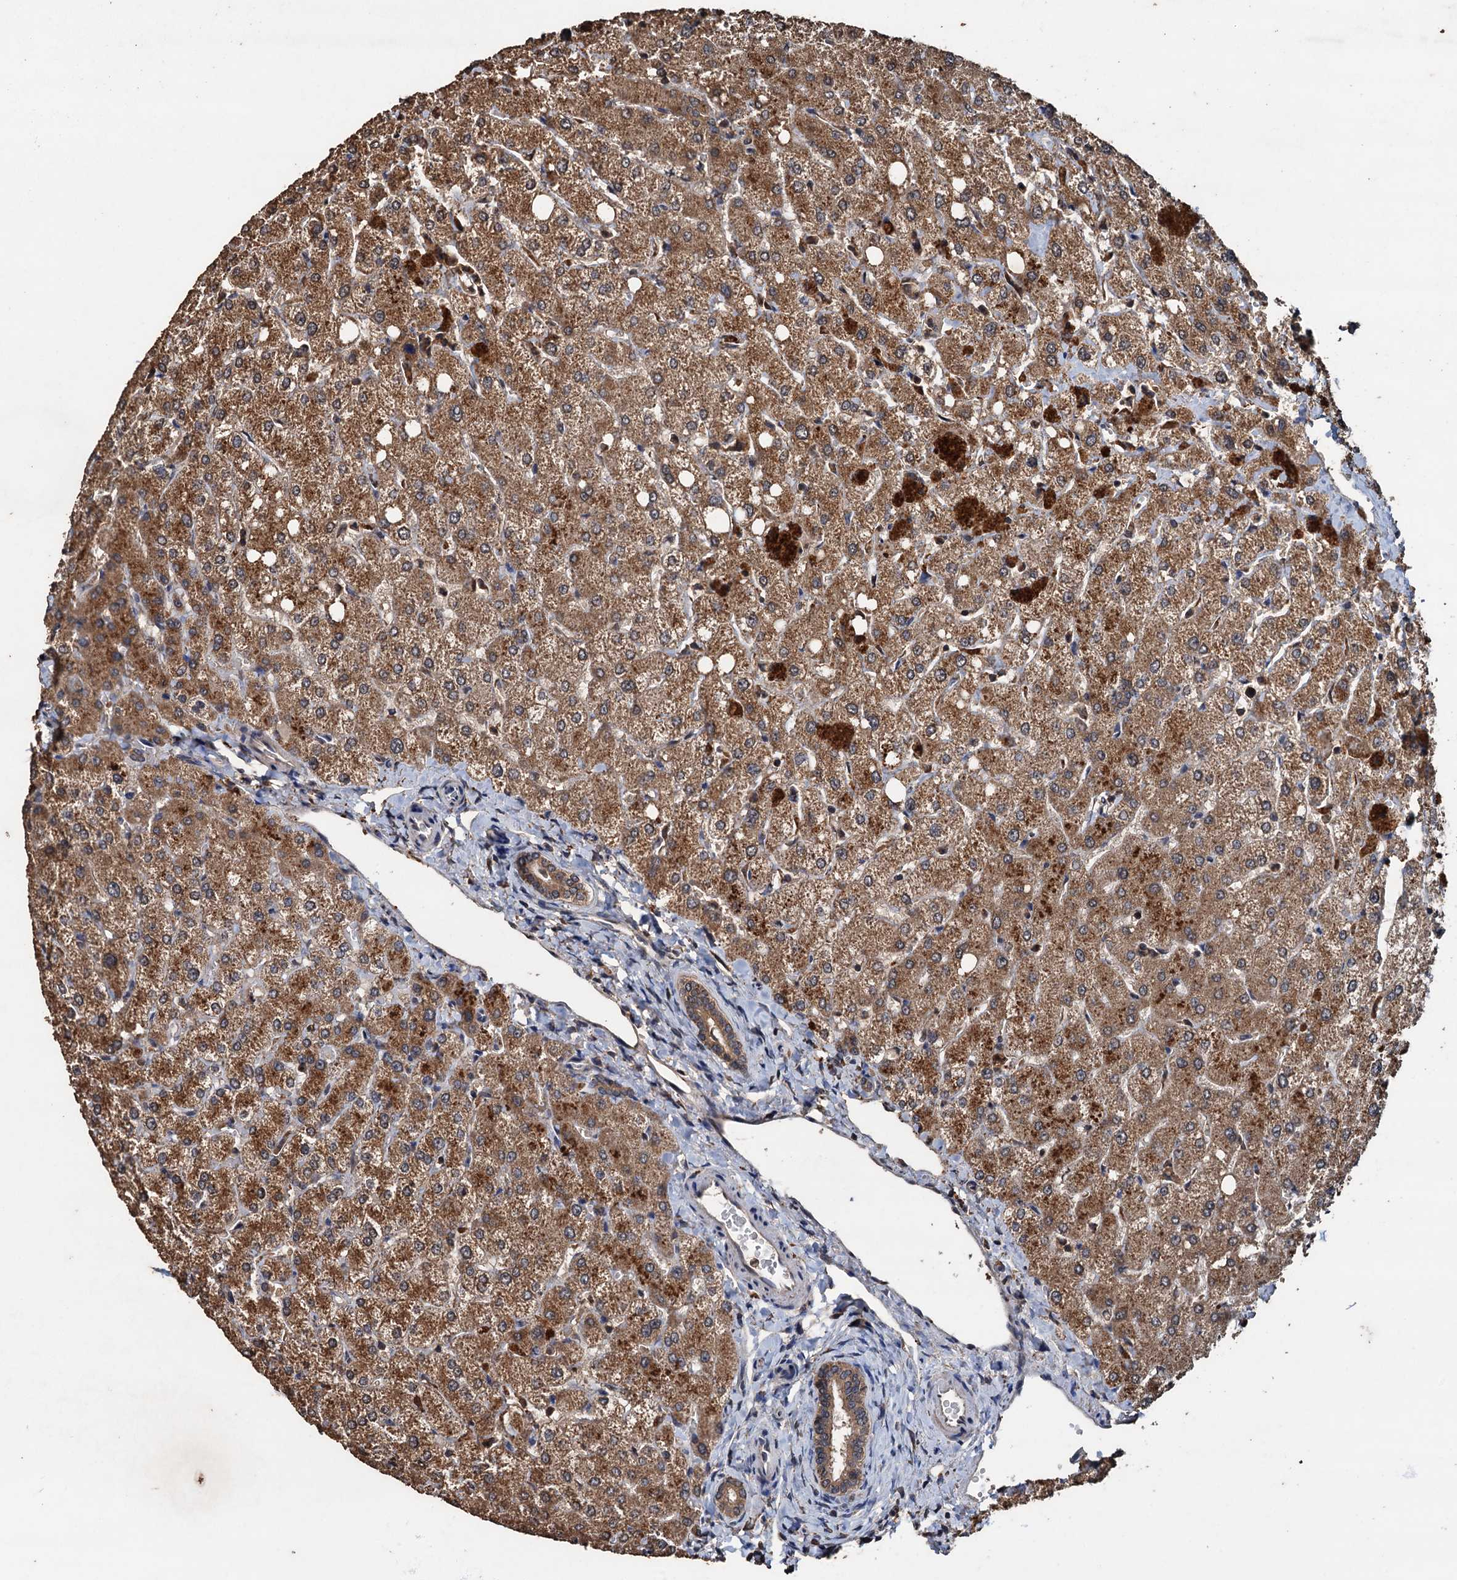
{"staining": {"intensity": "moderate", "quantity": ">75%", "location": "cytoplasmic/membranous"}, "tissue": "liver", "cell_type": "Cholangiocytes", "image_type": "normal", "snomed": [{"axis": "morphology", "description": "Normal tissue, NOS"}, {"axis": "topography", "description": "Liver"}], "caption": "IHC of normal liver reveals medium levels of moderate cytoplasmic/membranous staining in approximately >75% of cholangiocytes.", "gene": "PSMD9", "patient": {"sex": "female", "age": 54}}